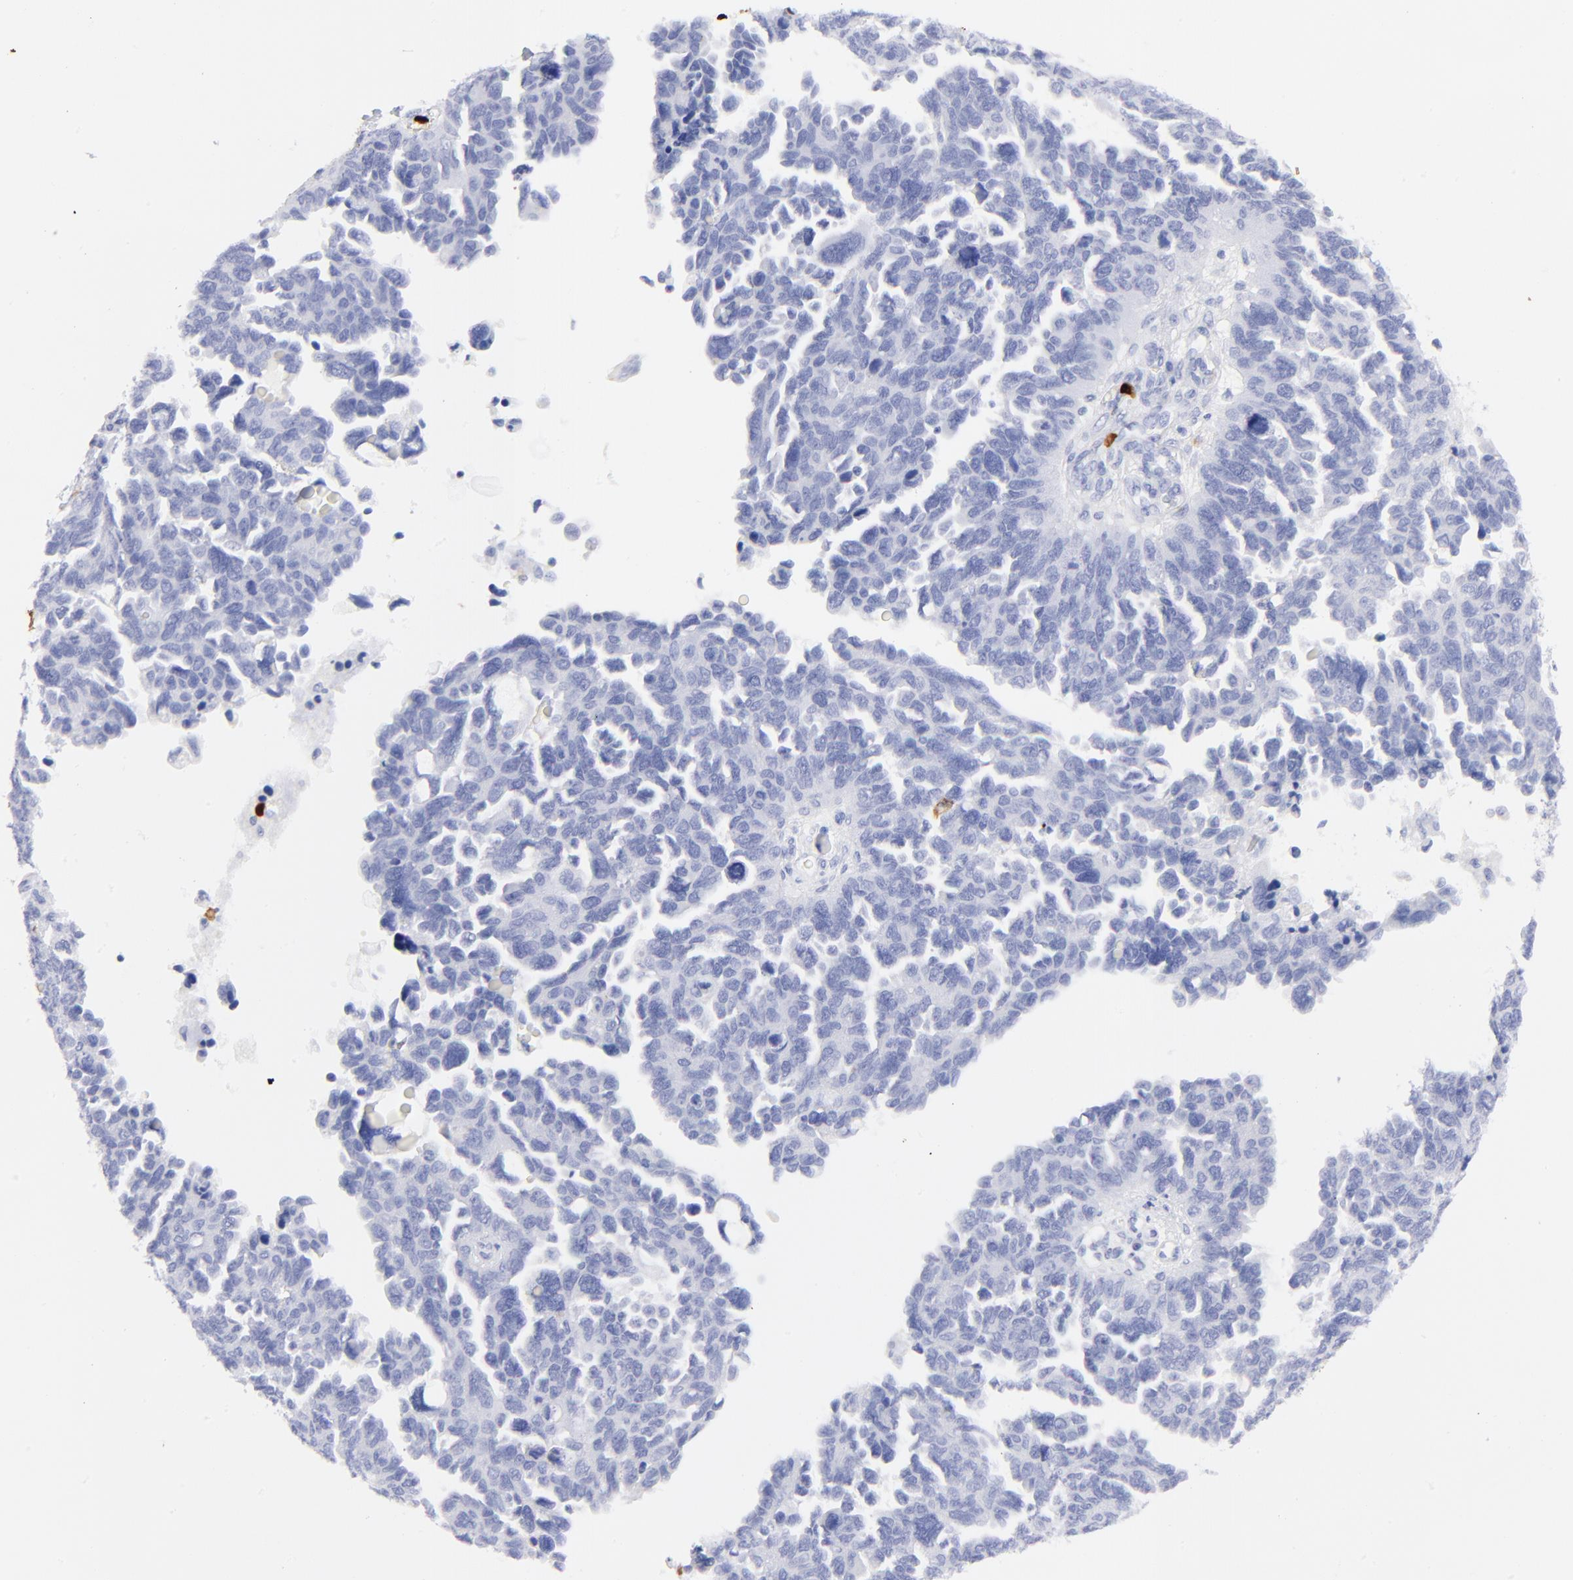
{"staining": {"intensity": "negative", "quantity": "none", "location": "none"}, "tissue": "ovarian cancer", "cell_type": "Tumor cells", "image_type": "cancer", "snomed": [{"axis": "morphology", "description": "Cystadenocarcinoma, serous, NOS"}, {"axis": "topography", "description": "Ovary"}], "caption": "An image of human ovarian cancer (serous cystadenocarcinoma) is negative for staining in tumor cells.", "gene": "S100A12", "patient": {"sex": "female", "age": 64}}